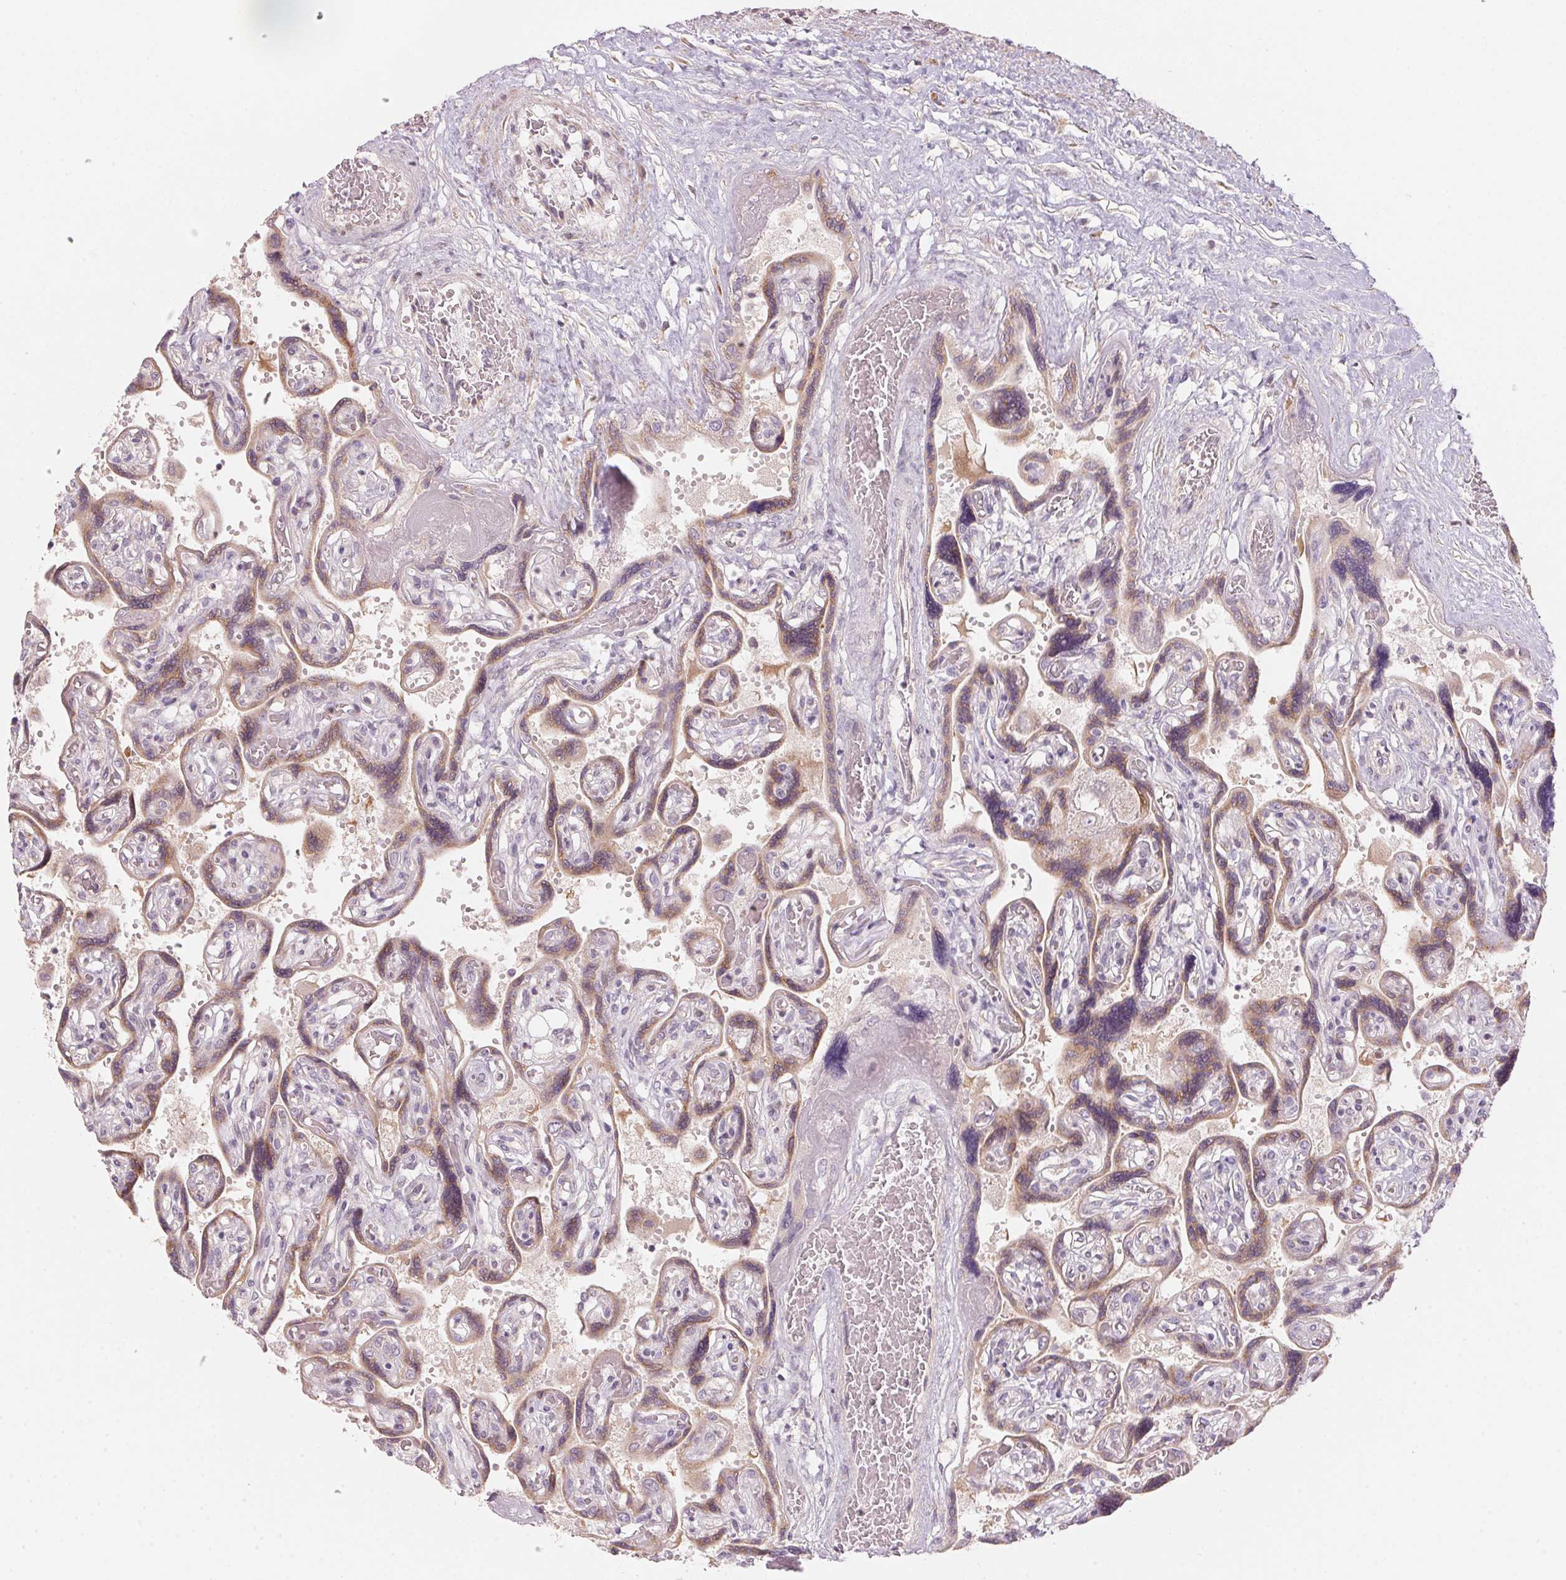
{"staining": {"intensity": "weak", "quantity": "<25%", "location": "cytoplasmic/membranous"}, "tissue": "placenta", "cell_type": "Decidual cells", "image_type": "normal", "snomed": [{"axis": "morphology", "description": "Normal tissue, NOS"}, {"axis": "topography", "description": "Placenta"}], "caption": "Immunohistochemistry of unremarkable placenta shows no positivity in decidual cells. (Immunohistochemistry (ihc), brightfield microscopy, high magnification).", "gene": "BLOC1S2", "patient": {"sex": "female", "age": 32}}